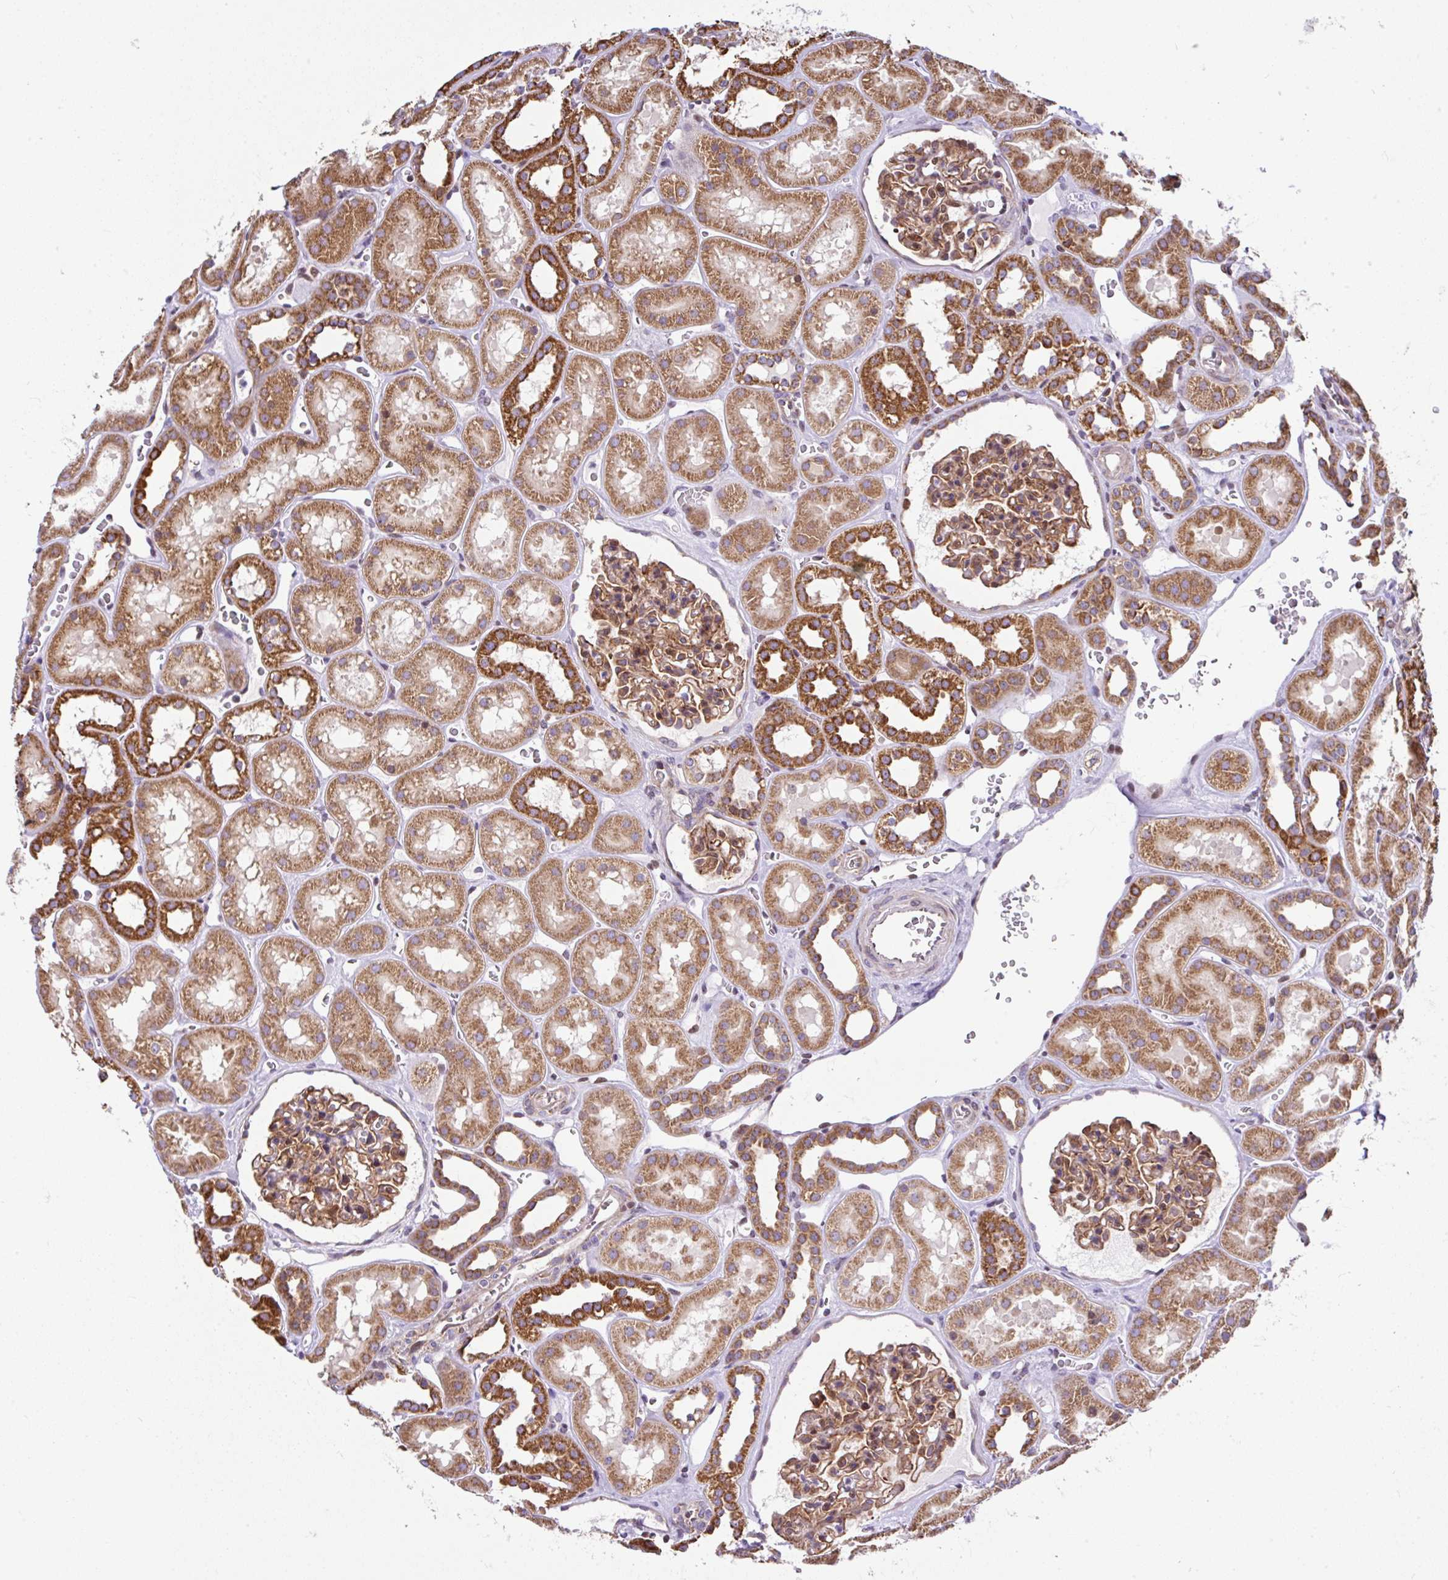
{"staining": {"intensity": "moderate", "quantity": ">75%", "location": "cytoplasmic/membranous"}, "tissue": "kidney", "cell_type": "Cells in glomeruli", "image_type": "normal", "snomed": [{"axis": "morphology", "description": "Normal tissue, NOS"}, {"axis": "topography", "description": "Kidney"}], "caption": "Brown immunohistochemical staining in unremarkable human kidney exhibits moderate cytoplasmic/membranous staining in approximately >75% of cells in glomeruli.", "gene": "FIGNL1", "patient": {"sex": "female", "age": 41}}